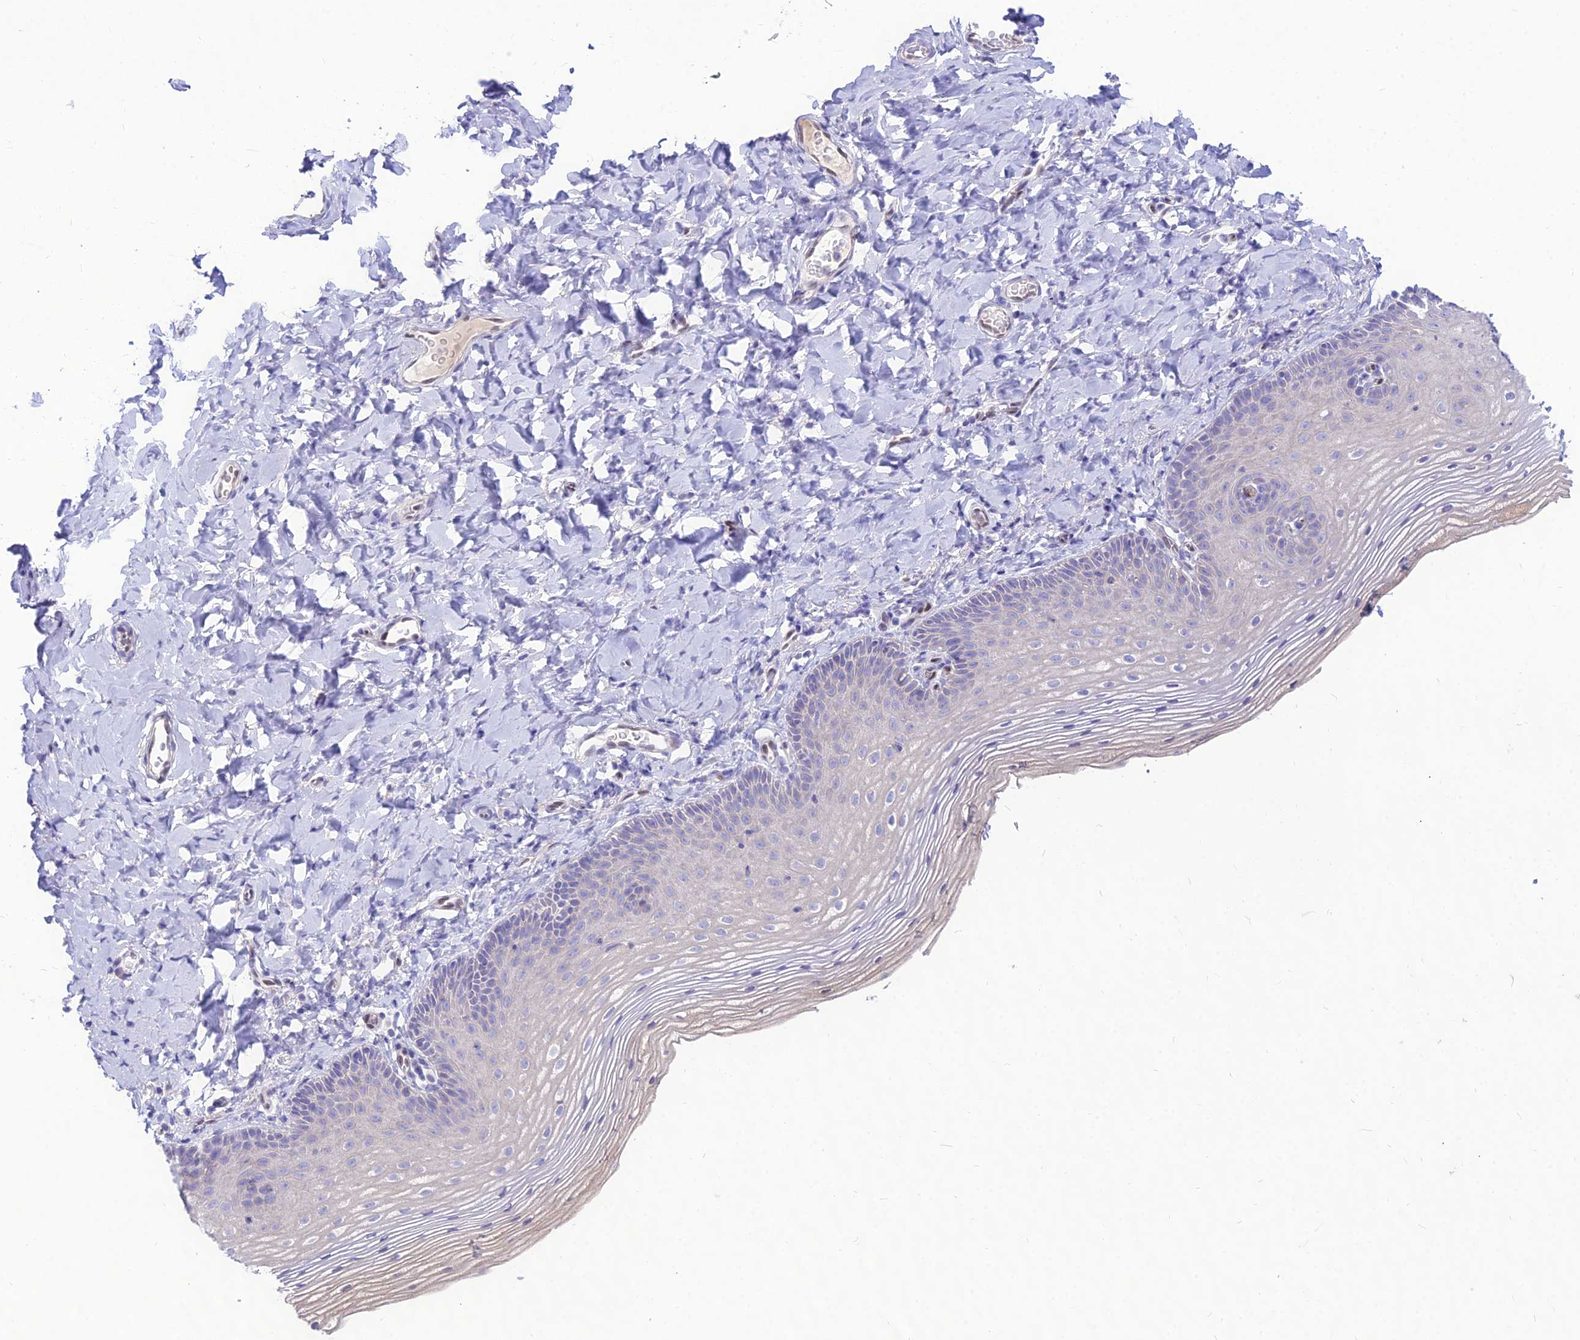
{"staining": {"intensity": "negative", "quantity": "none", "location": "none"}, "tissue": "vagina", "cell_type": "Squamous epithelial cells", "image_type": "normal", "snomed": [{"axis": "morphology", "description": "Normal tissue, NOS"}, {"axis": "topography", "description": "Vagina"}], "caption": "This is a histopathology image of immunohistochemistry (IHC) staining of benign vagina, which shows no positivity in squamous epithelial cells.", "gene": "NOVA2", "patient": {"sex": "female", "age": 60}}